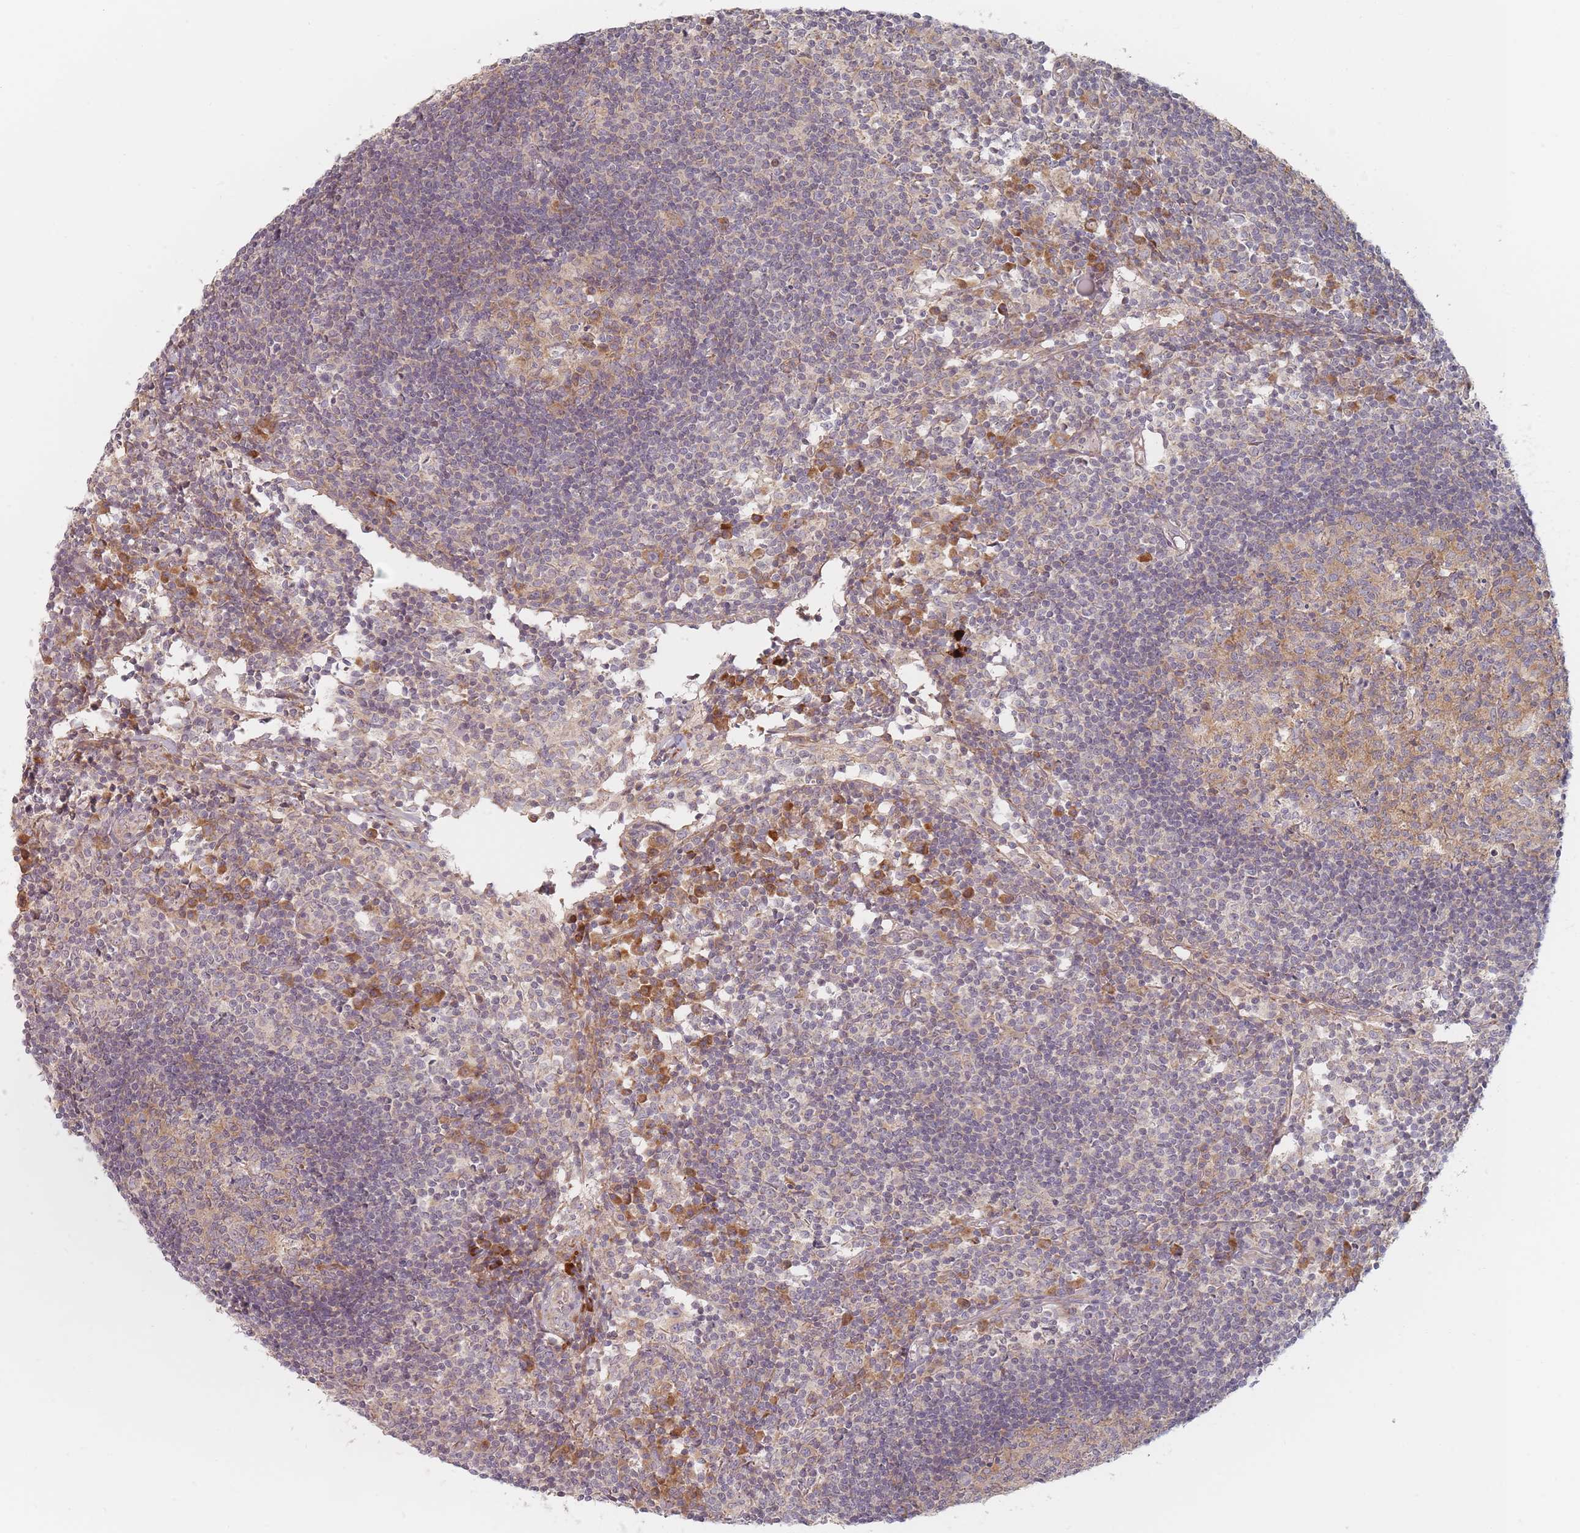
{"staining": {"intensity": "moderate", "quantity": "25%-75%", "location": "cytoplasmic/membranous"}, "tissue": "lymph node", "cell_type": "Germinal center cells", "image_type": "normal", "snomed": [{"axis": "morphology", "description": "Normal tissue, NOS"}, {"axis": "topography", "description": "Lymph node"}], "caption": "IHC (DAB (3,3'-diaminobenzidine)) staining of normal human lymph node shows moderate cytoplasmic/membranous protein expression in approximately 25%-75% of germinal center cells.", "gene": "ZKSCAN7", "patient": {"sex": "female", "age": 55}}